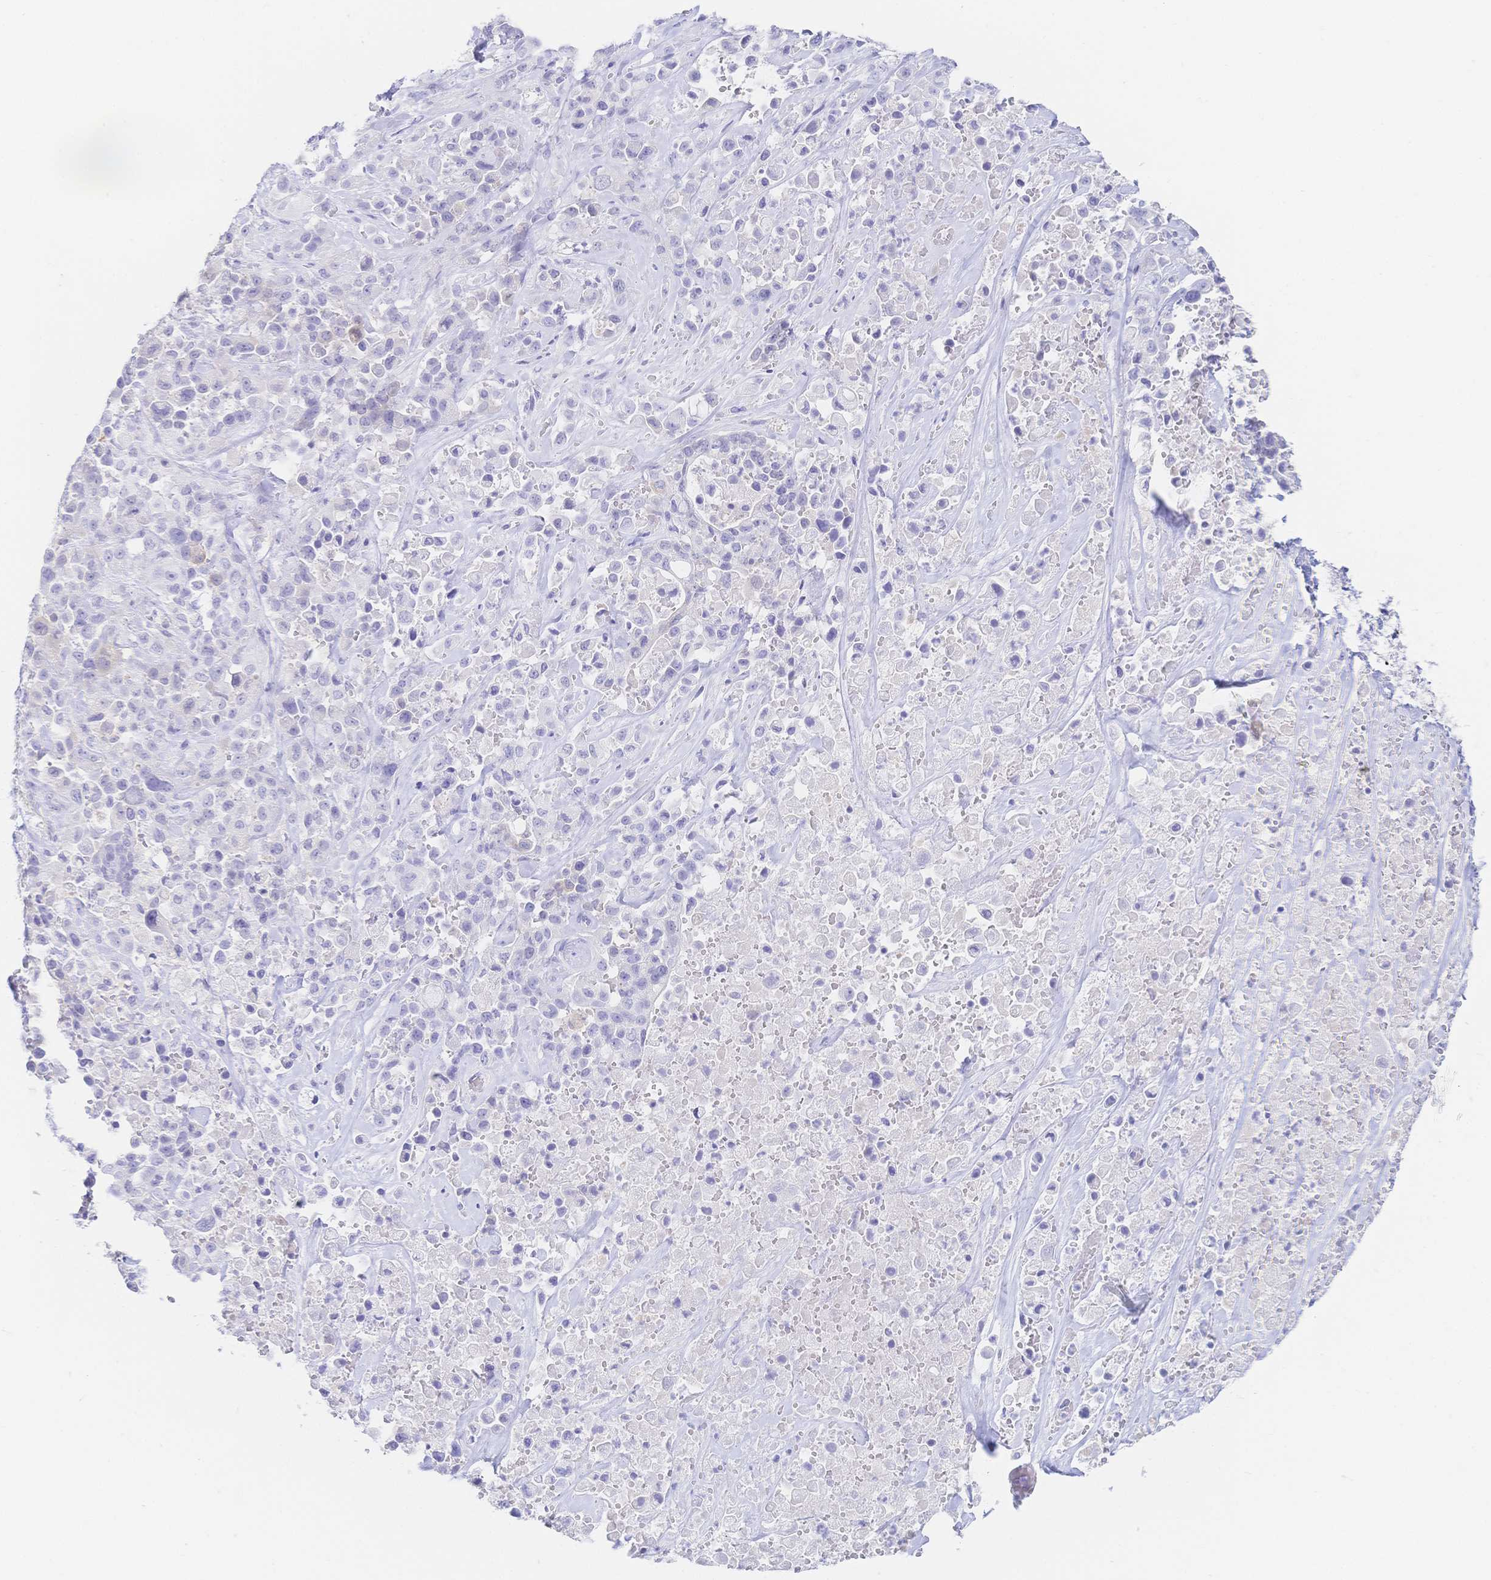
{"staining": {"intensity": "negative", "quantity": "none", "location": "none"}, "tissue": "pancreatic cancer", "cell_type": "Tumor cells", "image_type": "cancer", "snomed": [{"axis": "morphology", "description": "Adenocarcinoma, NOS"}, {"axis": "topography", "description": "Pancreas"}], "caption": "There is no significant expression in tumor cells of adenocarcinoma (pancreatic).", "gene": "RRM1", "patient": {"sex": "male", "age": 44}}